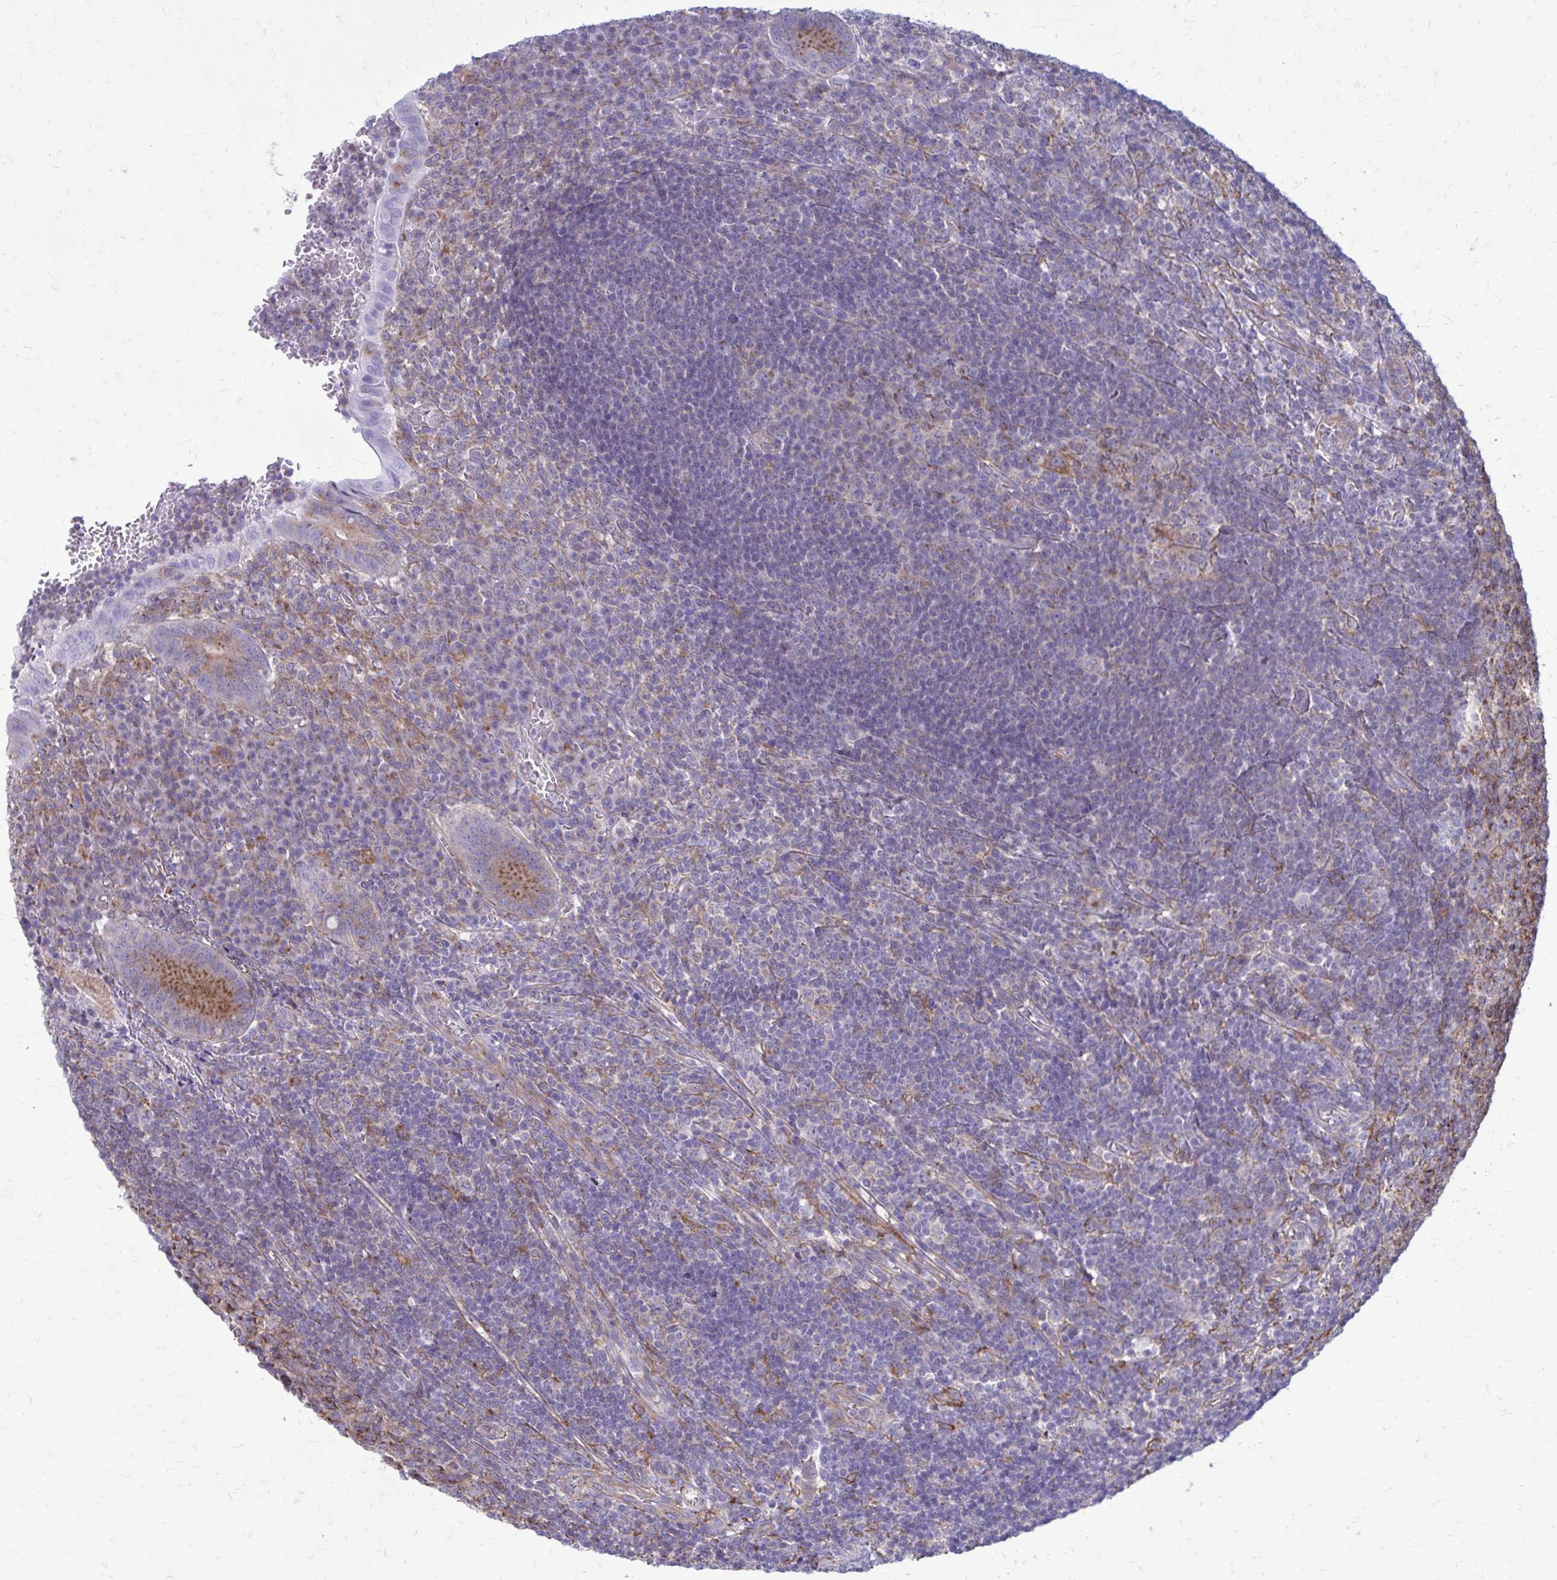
{"staining": {"intensity": "moderate", "quantity": "25%-75%", "location": "cytoplasmic/membranous"}, "tissue": "appendix", "cell_type": "Glandular cells", "image_type": "normal", "snomed": [{"axis": "morphology", "description": "Normal tissue, NOS"}, {"axis": "topography", "description": "Appendix"}], "caption": "Immunohistochemistry (IHC) micrograph of benign appendix: appendix stained using IHC shows medium levels of moderate protein expression localized specifically in the cytoplasmic/membranous of glandular cells, appearing as a cytoplasmic/membranous brown color.", "gene": "CLTA", "patient": {"sex": "male", "age": 18}}